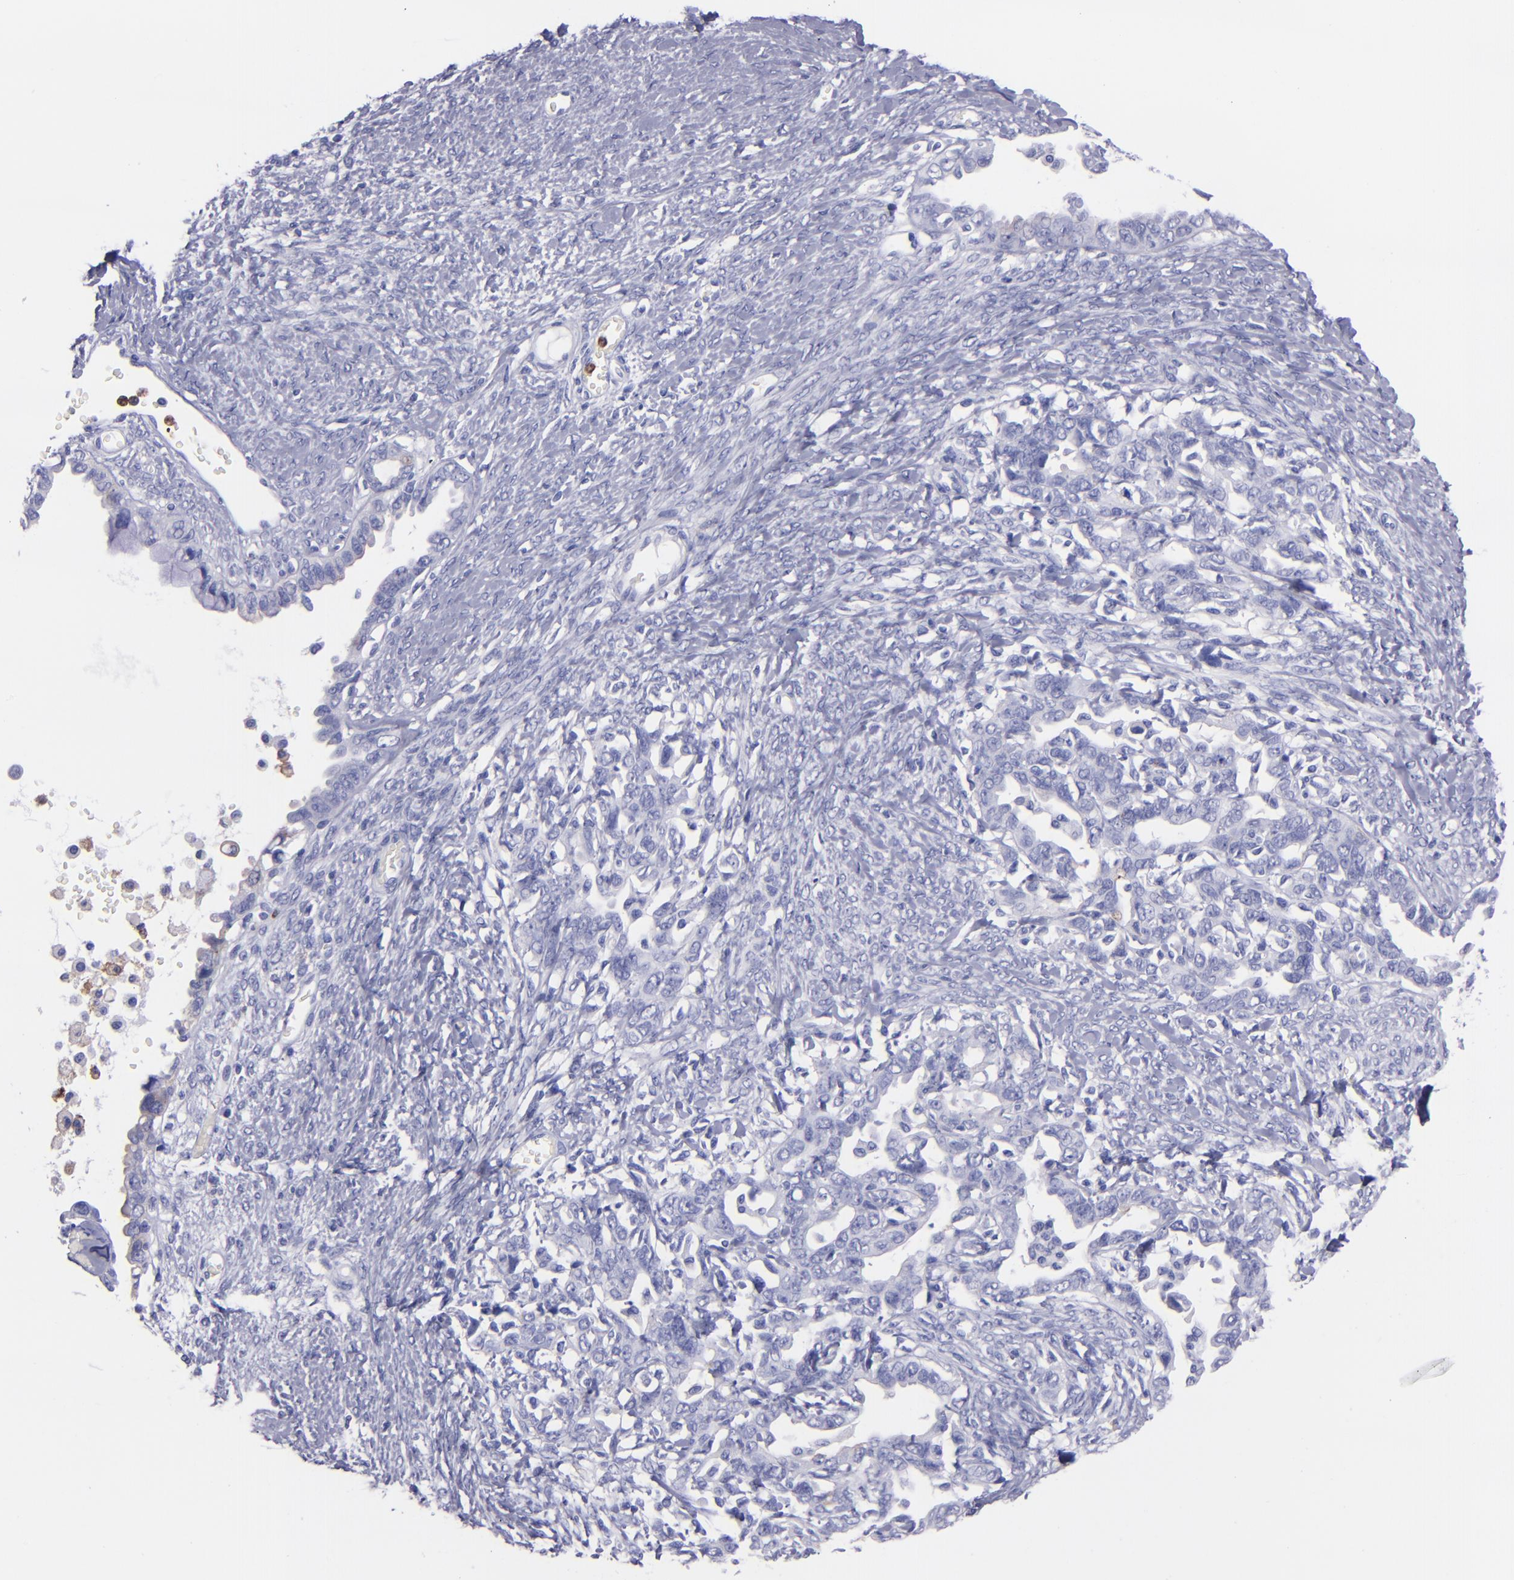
{"staining": {"intensity": "negative", "quantity": "none", "location": "none"}, "tissue": "ovarian cancer", "cell_type": "Tumor cells", "image_type": "cancer", "snomed": [{"axis": "morphology", "description": "Cystadenocarcinoma, serous, NOS"}, {"axis": "topography", "description": "Ovary"}], "caption": "This is an IHC micrograph of human ovarian serous cystadenocarcinoma. There is no expression in tumor cells.", "gene": "CR1", "patient": {"sex": "female", "age": 69}}